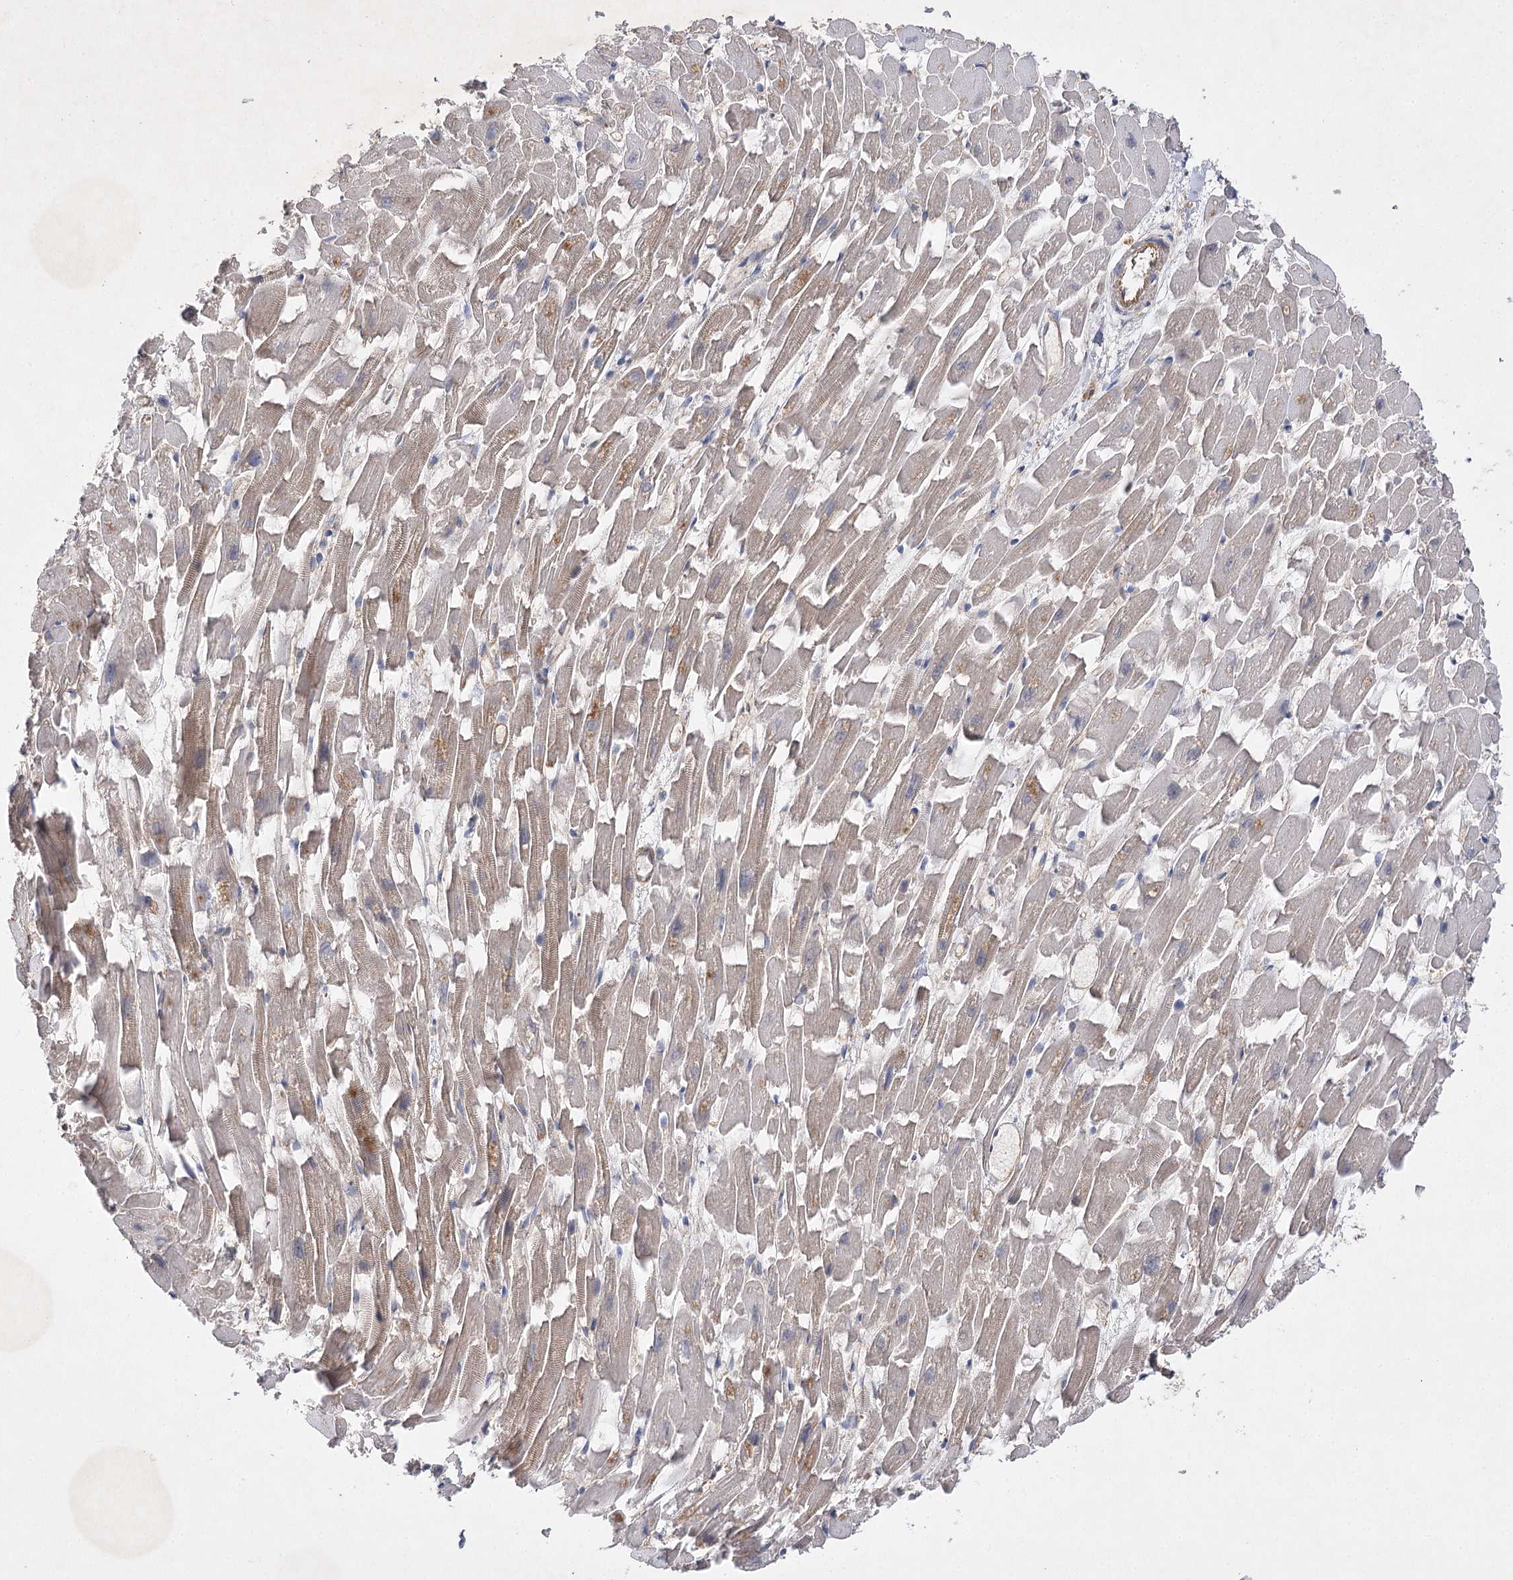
{"staining": {"intensity": "weak", "quantity": "<25%", "location": "cytoplasmic/membranous"}, "tissue": "heart muscle", "cell_type": "Cardiomyocytes", "image_type": "normal", "snomed": [{"axis": "morphology", "description": "Normal tissue, NOS"}, {"axis": "topography", "description": "Heart"}], "caption": "This is a histopathology image of immunohistochemistry (IHC) staining of benign heart muscle, which shows no staining in cardiomyocytes.", "gene": "BCR", "patient": {"sex": "female", "age": 64}}